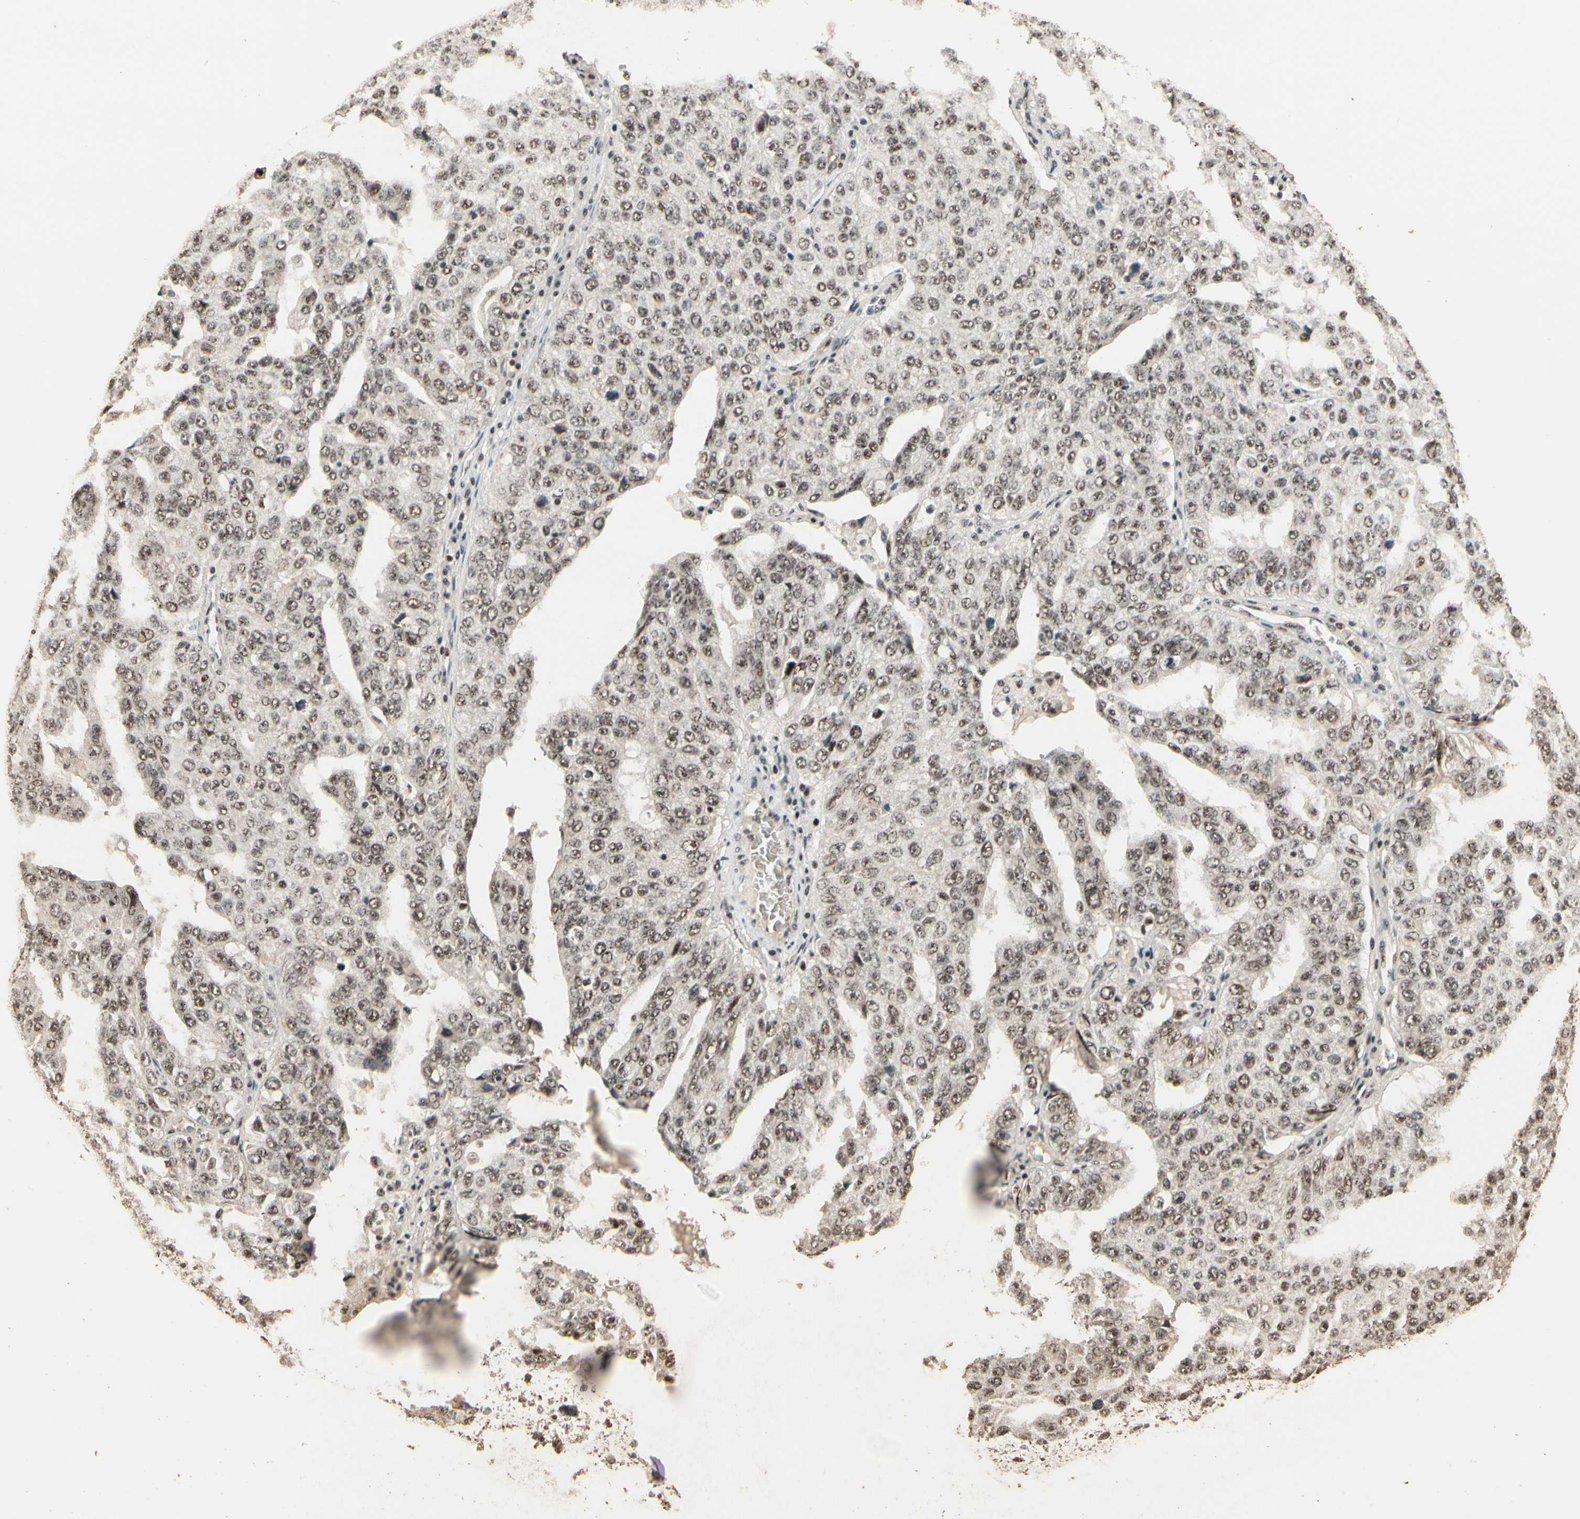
{"staining": {"intensity": "moderate", "quantity": ">75%", "location": "nuclear"}, "tissue": "ovarian cancer", "cell_type": "Tumor cells", "image_type": "cancer", "snomed": [{"axis": "morphology", "description": "Carcinoma, endometroid"}, {"axis": "topography", "description": "Ovary"}], "caption": "Tumor cells display medium levels of moderate nuclear positivity in approximately >75% of cells in endometroid carcinoma (ovarian). (DAB (3,3'-diaminobenzidine) = brown stain, brightfield microscopy at high magnification).", "gene": "RBM25", "patient": {"sex": "female", "age": 62}}